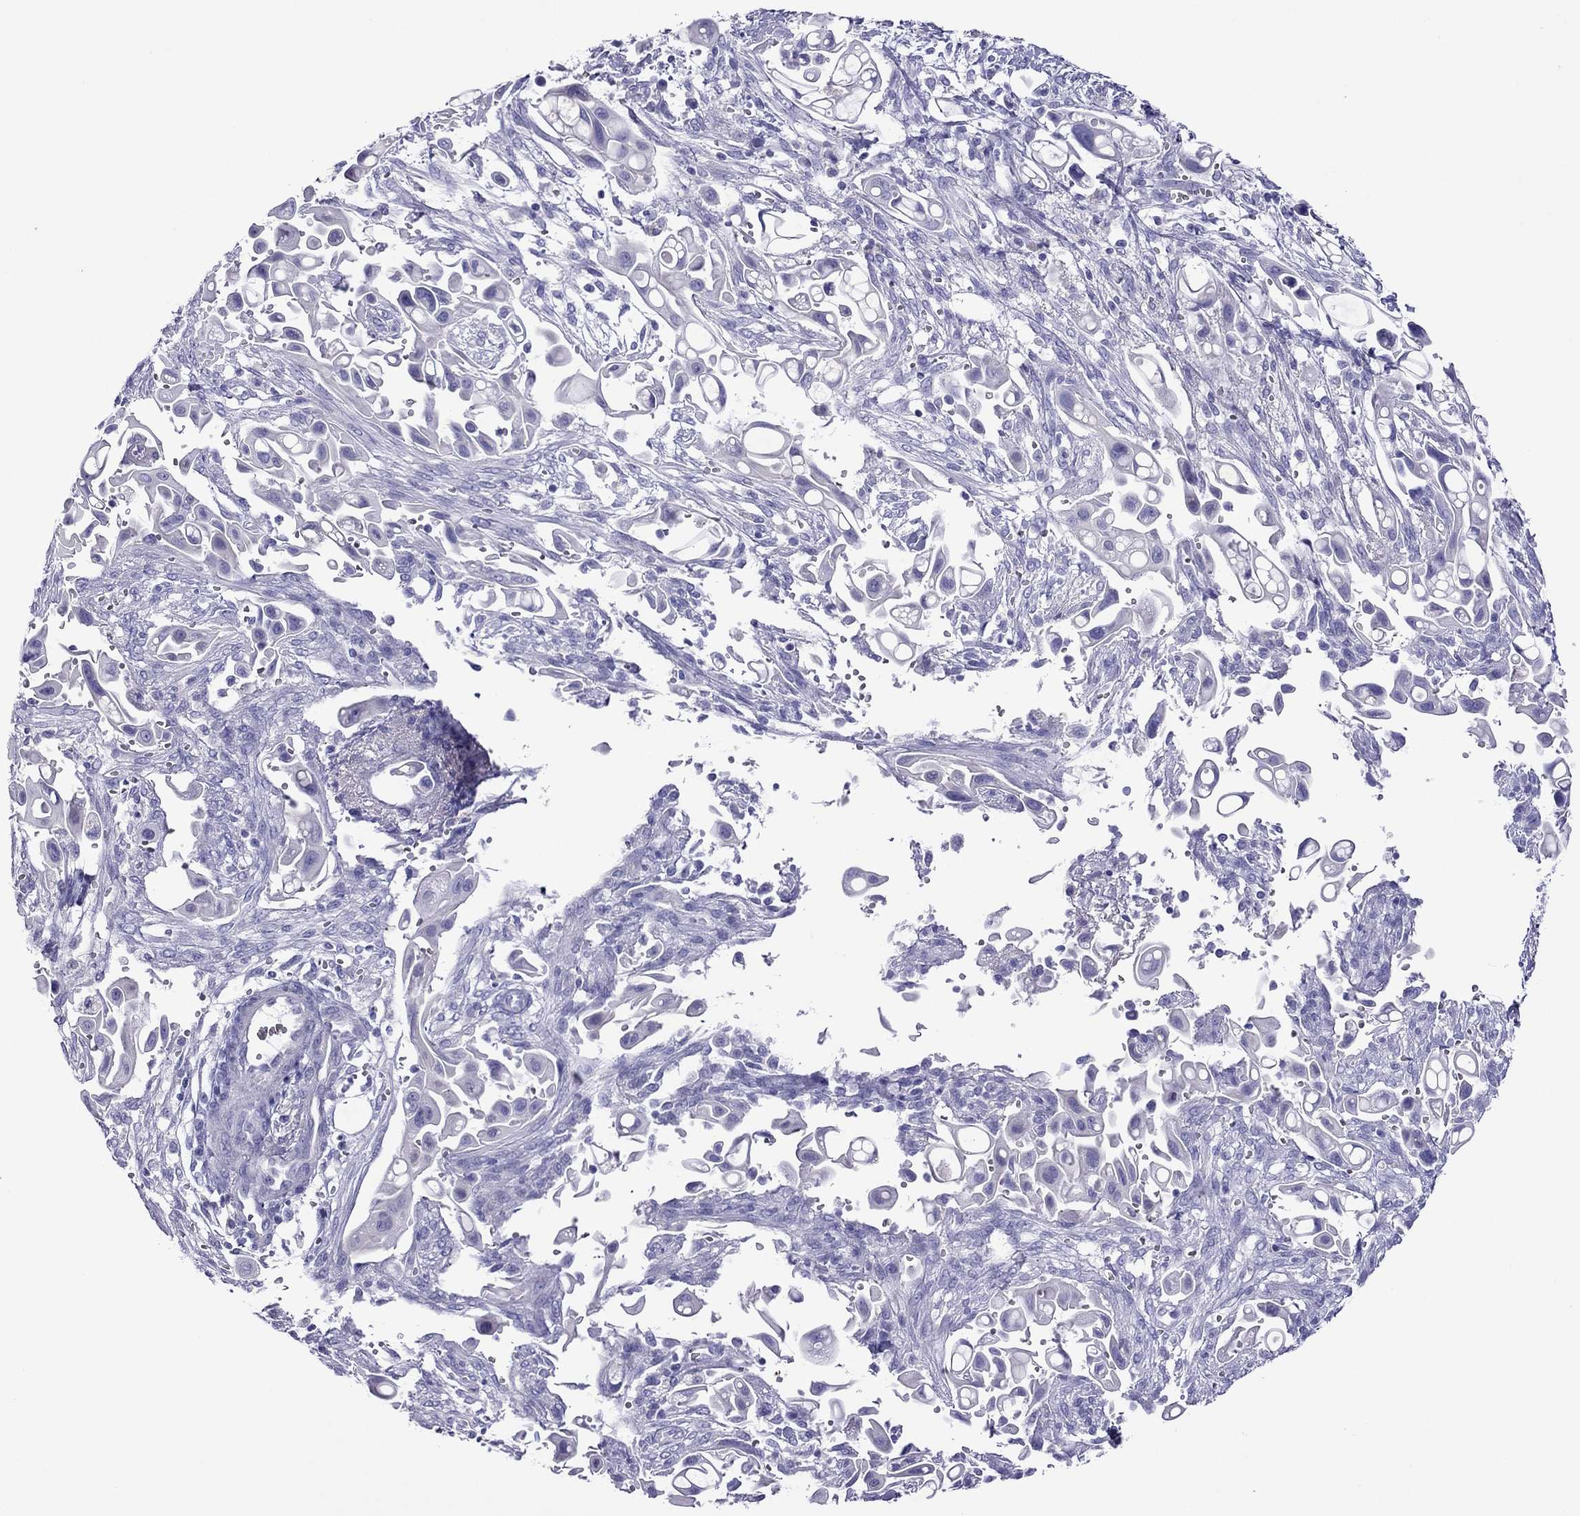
{"staining": {"intensity": "negative", "quantity": "none", "location": "none"}, "tissue": "pancreatic cancer", "cell_type": "Tumor cells", "image_type": "cancer", "snomed": [{"axis": "morphology", "description": "Adenocarcinoma, NOS"}, {"axis": "topography", "description": "Pancreas"}], "caption": "Pancreatic cancer was stained to show a protein in brown. There is no significant positivity in tumor cells.", "gene": "PCDHA6", "patient": {"sex": "male", "age": 50}}